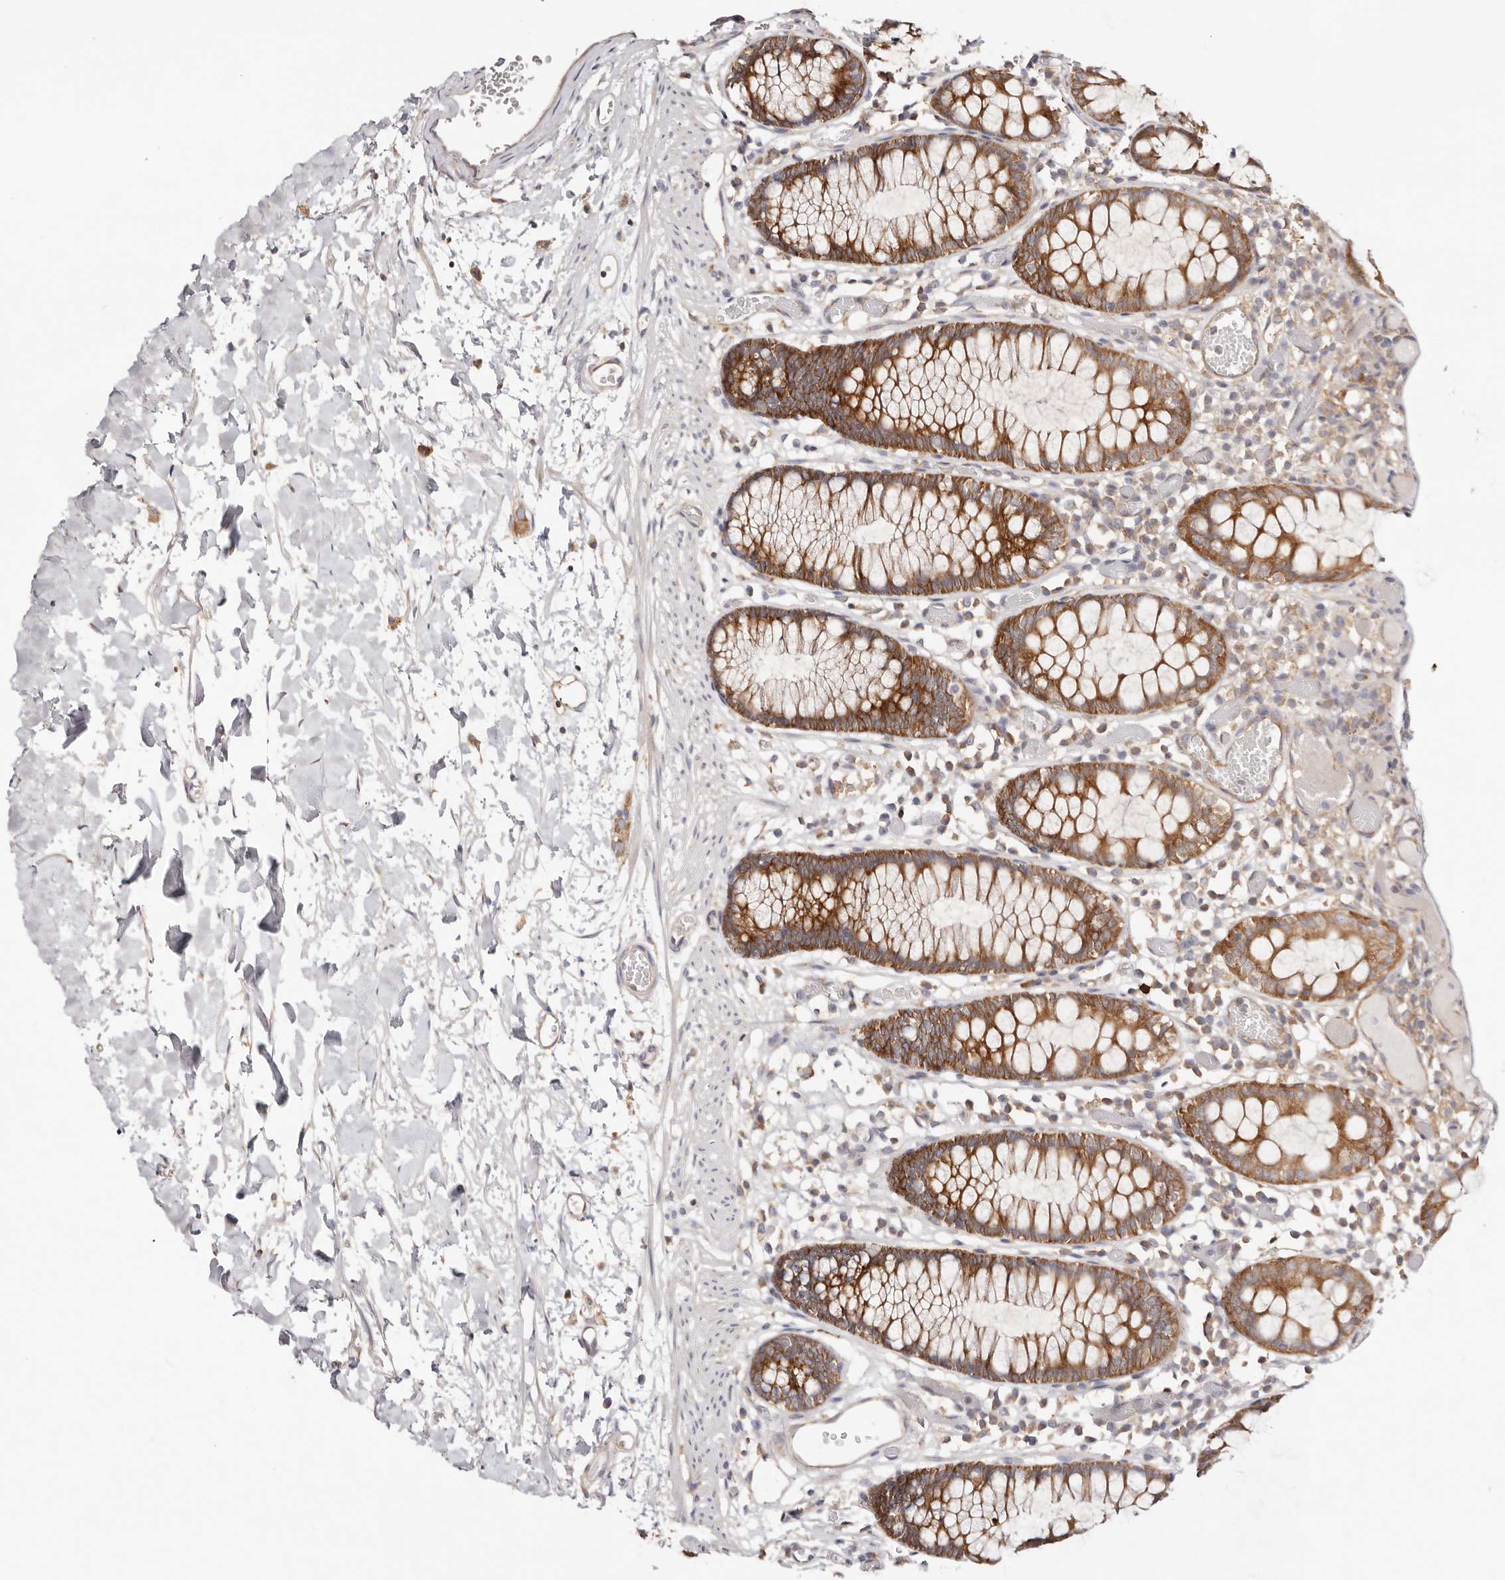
{"staining": {"intensity": "negative", "quantity": "none", "location": "none"}, "tissue": "colon", "cell_type": "Endothelial cells", "image_type": "normal", "snomed": [{"axis": "morphology", "description": "Normal tissue, NOS"}, {"axis": "topography", "description": "Colon"}], "caption": "Immunohistochemistry photomicrograph of unremarkable colon stained for a protein (brown), which exhibits no positivity in endothelial cells. (Brightfield microscopy of DAB (3,3'-diaminobenzidine) IHC at high magnification).", "gene": "GNA13", "patient": {"sex": "male", "age": 14}}